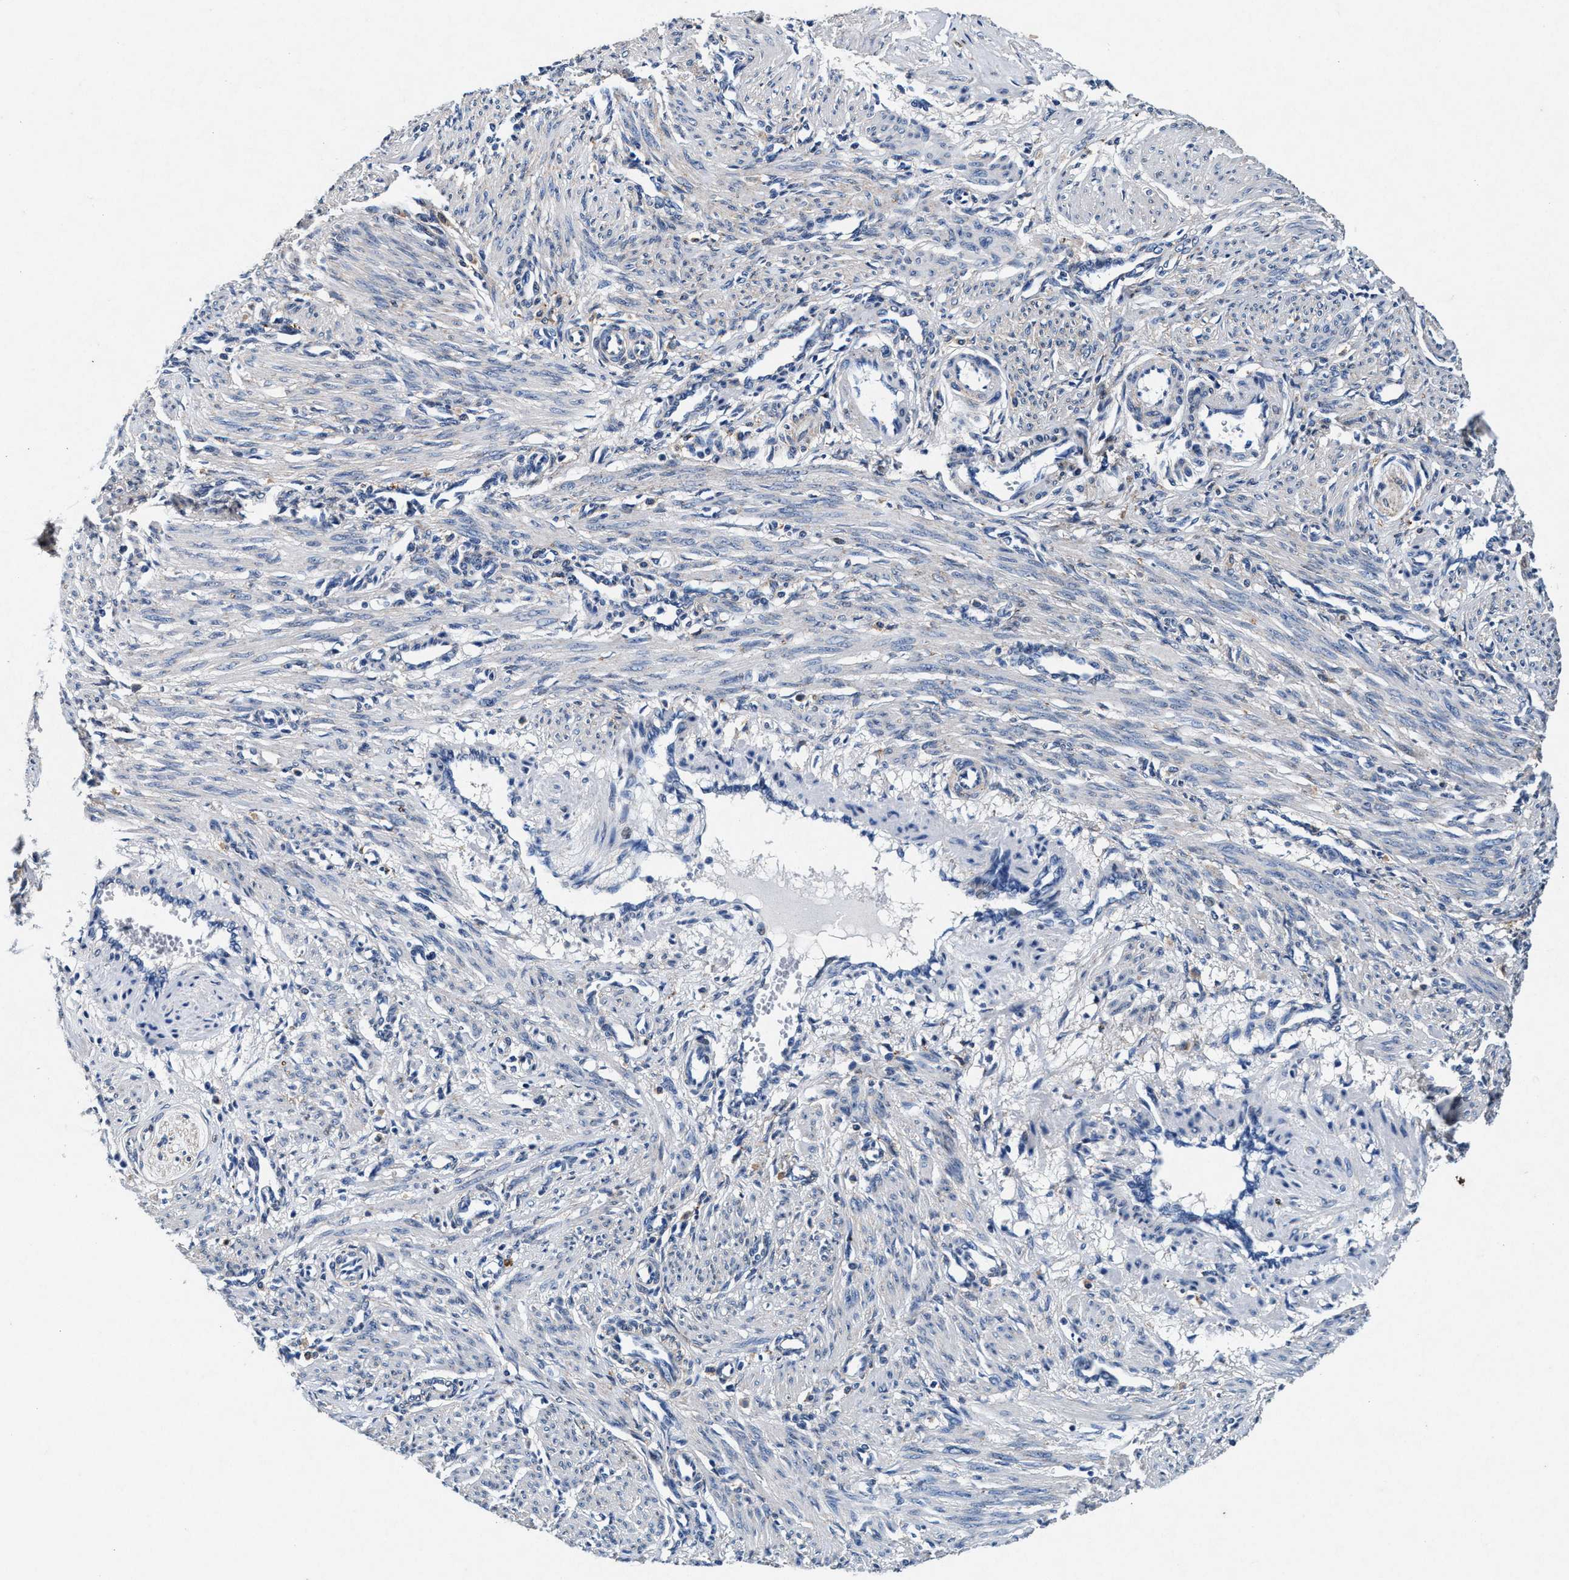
{"staining": {"intensity": "negative", "quantity": "none", "location": "none"}, "tissue": "smooth muscle", "cell_type": "Smooth muscle cells", "image_type": "normal", "snomed": [{"axis": "morphology", "description": "Normal tissue, NOS"}, {"axis": "topography", "description": "Endometrium"}], "caption": "IHC of normal smooth muscle shows no staining in smooth muscle cells.", "gene": "SLC8A1", "patient": {"sex": "female", "age": 33}}